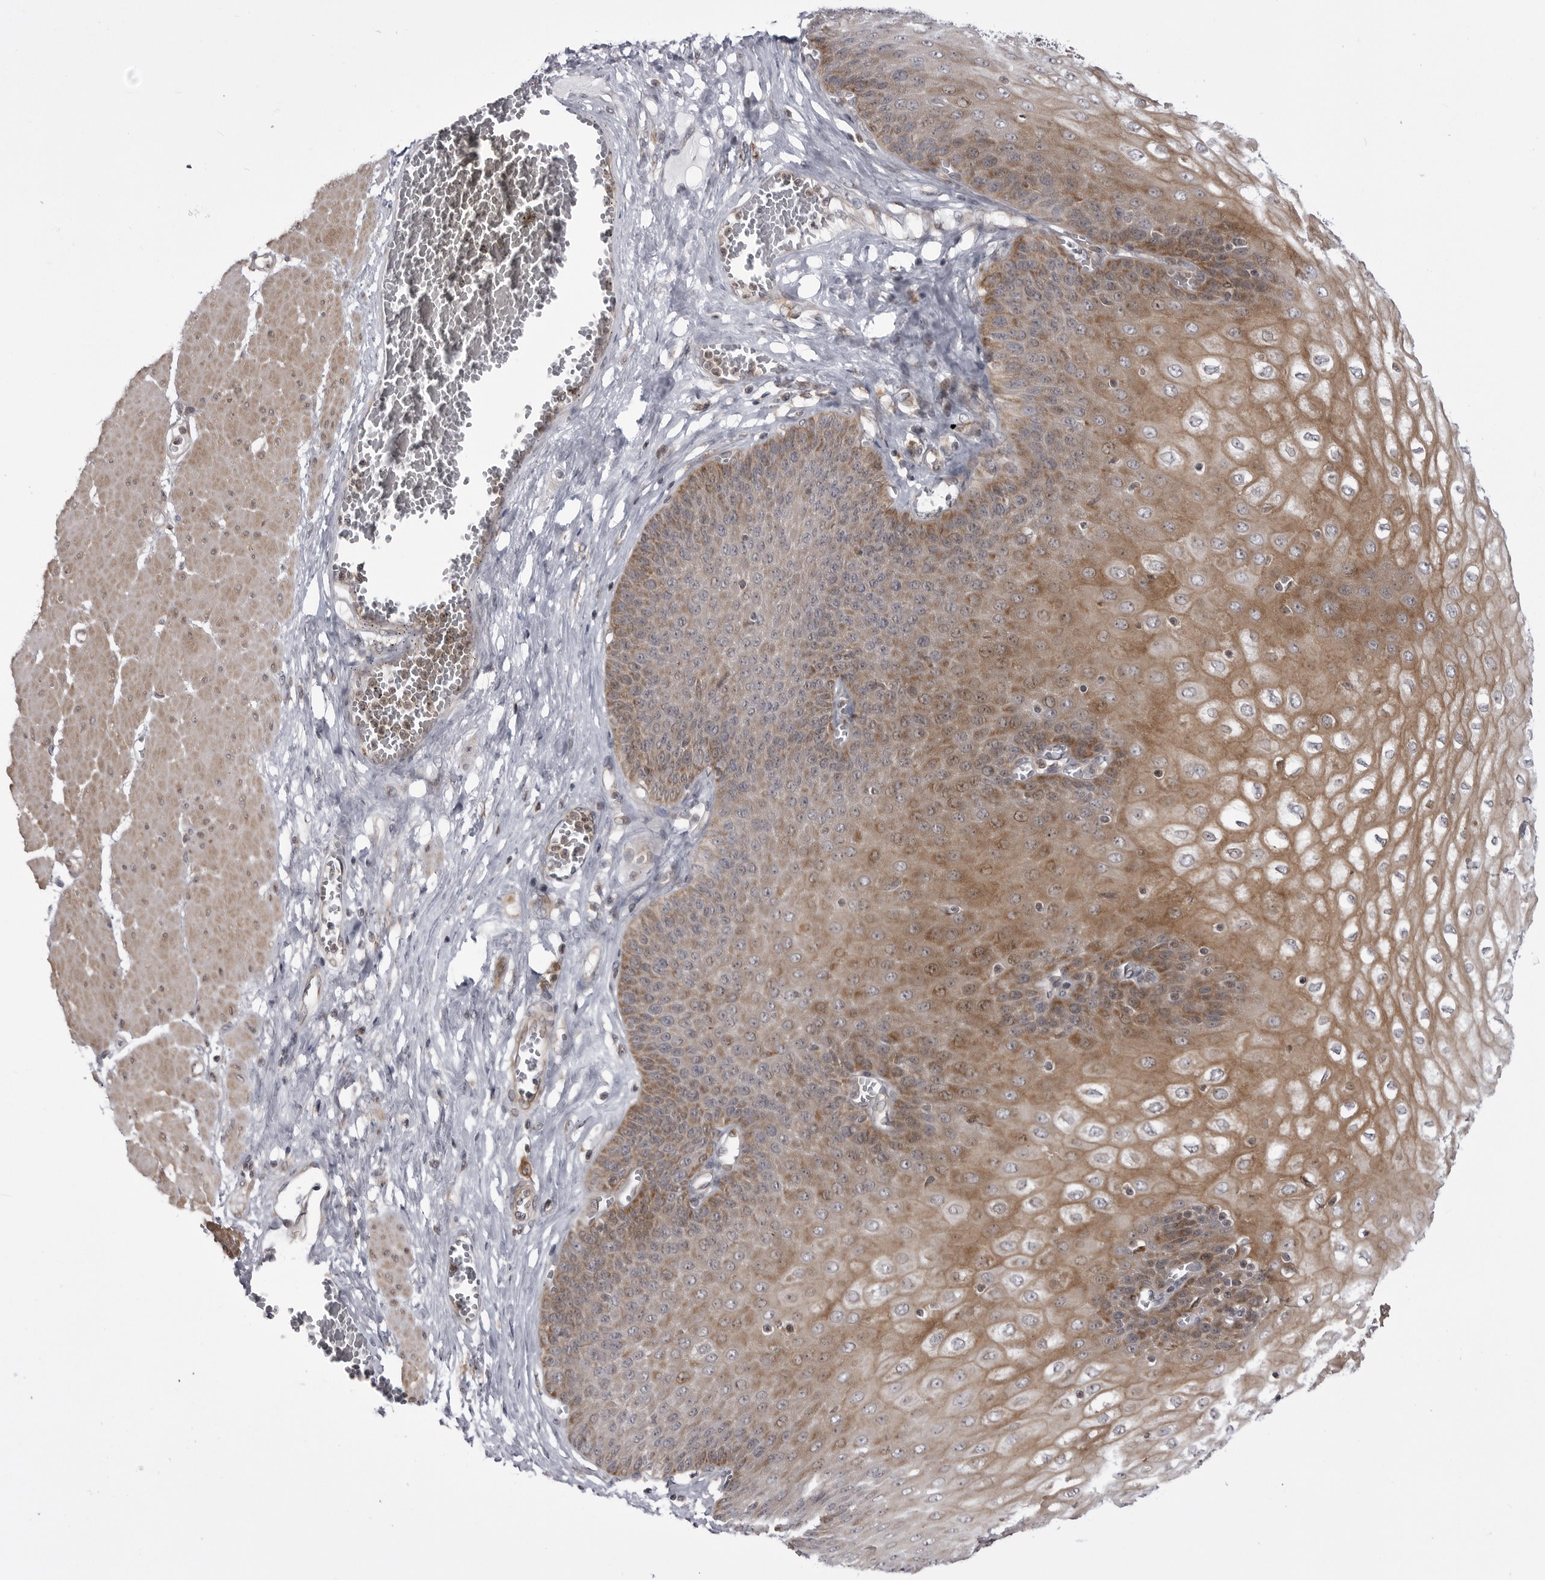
{"staining": {"intensity": "moderate", "quantity": "25%-75%", "location": "cytoplasmic/membranous"}, "tissue": "esophagus", "cell_type": "Squamous epithelial cells", "image_type": "normal", "snomed": [{"axis": "morphology", "description": "Normal tissue, NOS"}, {"axis": "topography", "description": "Esophagus"}], "caption": "A histopathology image of esophagus stained for a protein displays moderate cytoplasmic/membranous brown staining in squamous epithelial cells. The staining was performed using DAB to visualize the protein expression in brown, while the nuclei were stained in blue with hematoxylin (Magnification: 20x).", "gene": "CCDC18", "patient": {"sex": "male", "age": 60}}